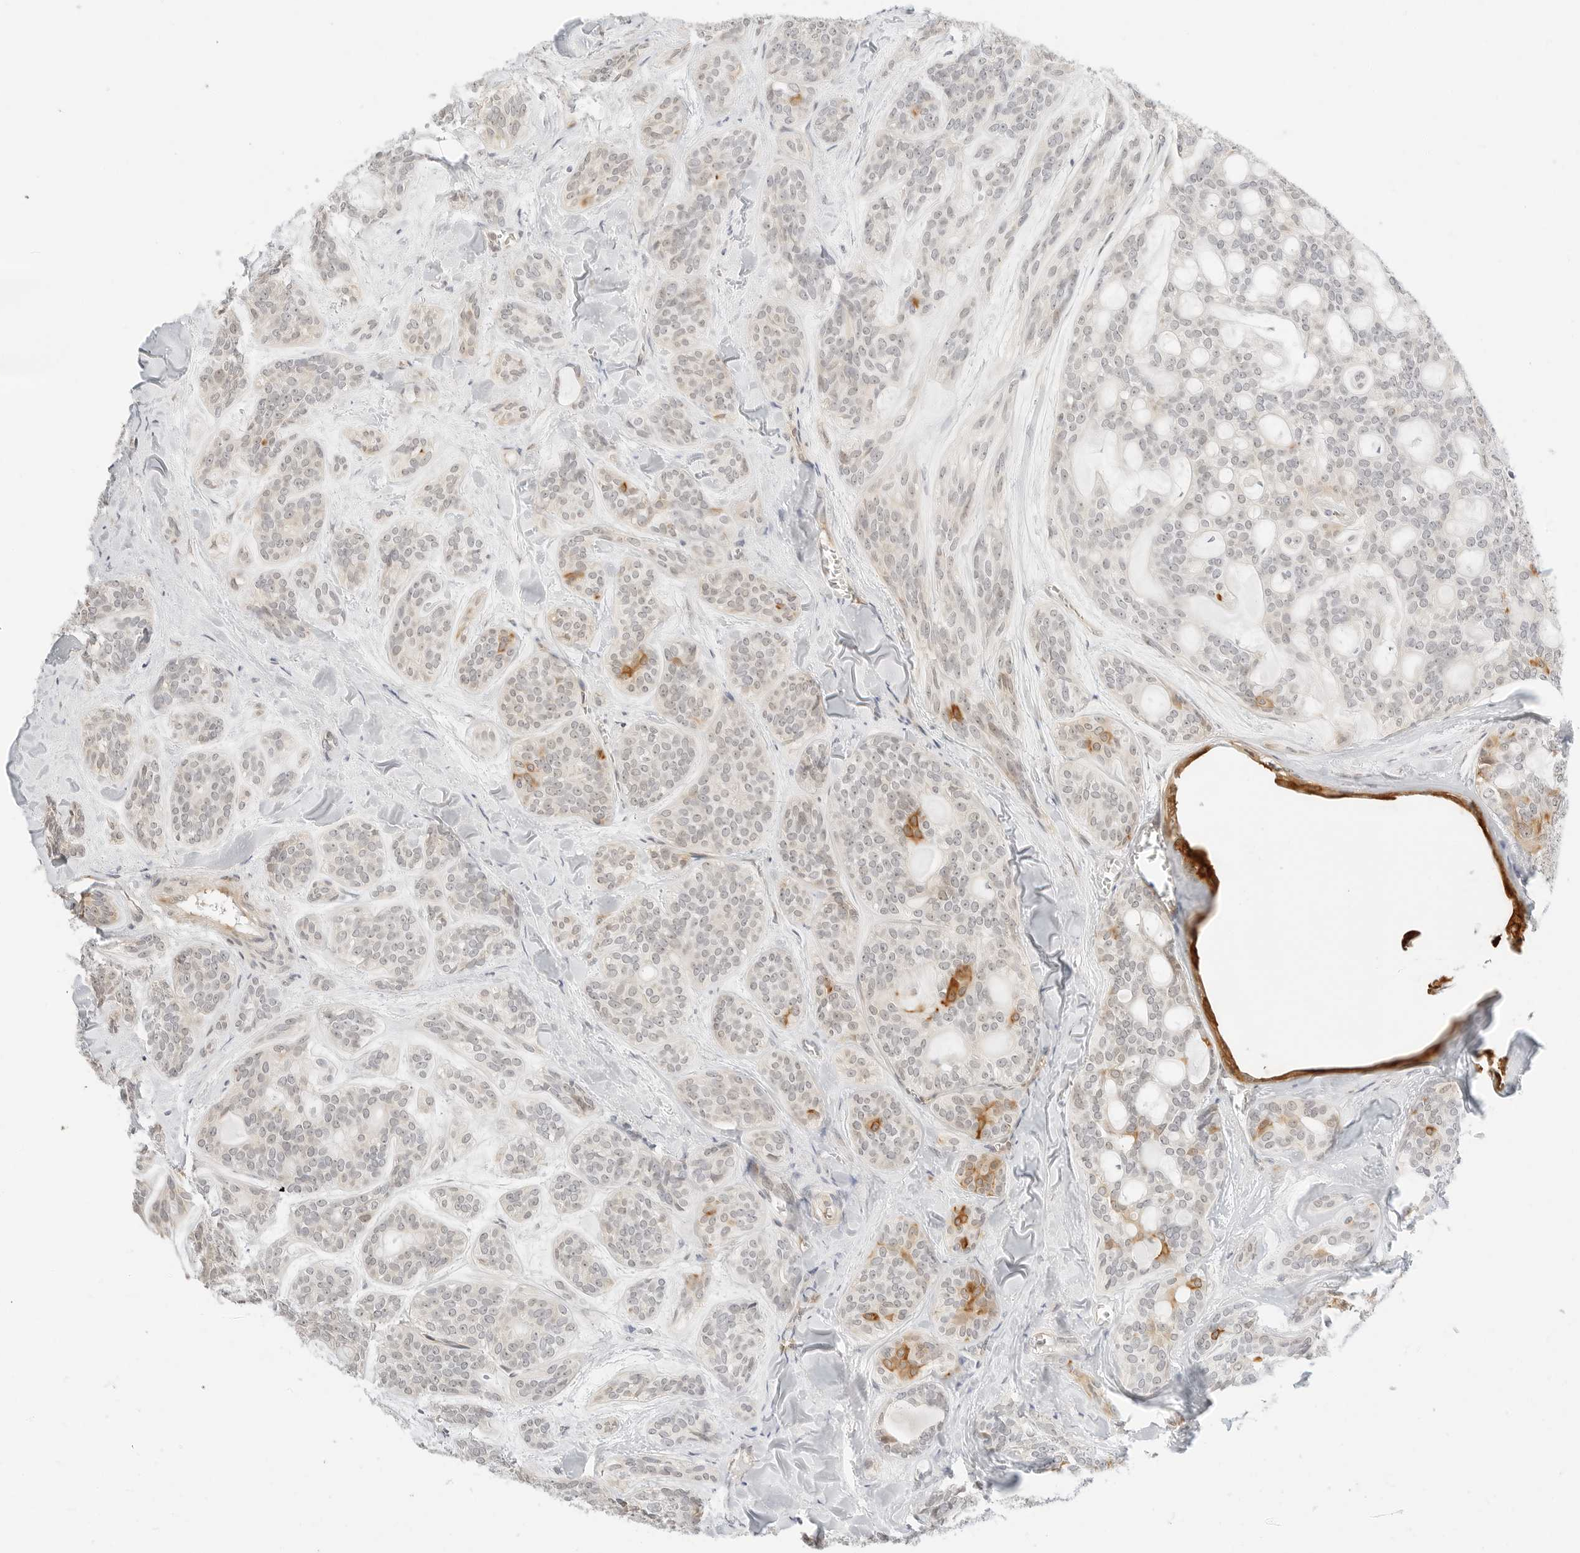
{"staining": {"intensity": "moderate", "quantity": "<25%", "location": "cytoplasmic/membranous"}, "tissue": "head and neck cancer", "cell_type": "Tumor cells", "image_type": "cancer", "snomed": [{"axis": "morphology", "description": "Adenocarcinoma, NOS"}, {"axis": "topography", "description": "Head-Neck"}], "caption": "IHC micrograph of head and neck cancer (adenocarcinoma) stained for a protein (brown), which reveals low levels of moderate cytoplasmic/membranous positivity in approximately <25% of tumor cells.", "gene": "TEKT2", "patient": {"sex": "male", "age": 66}}